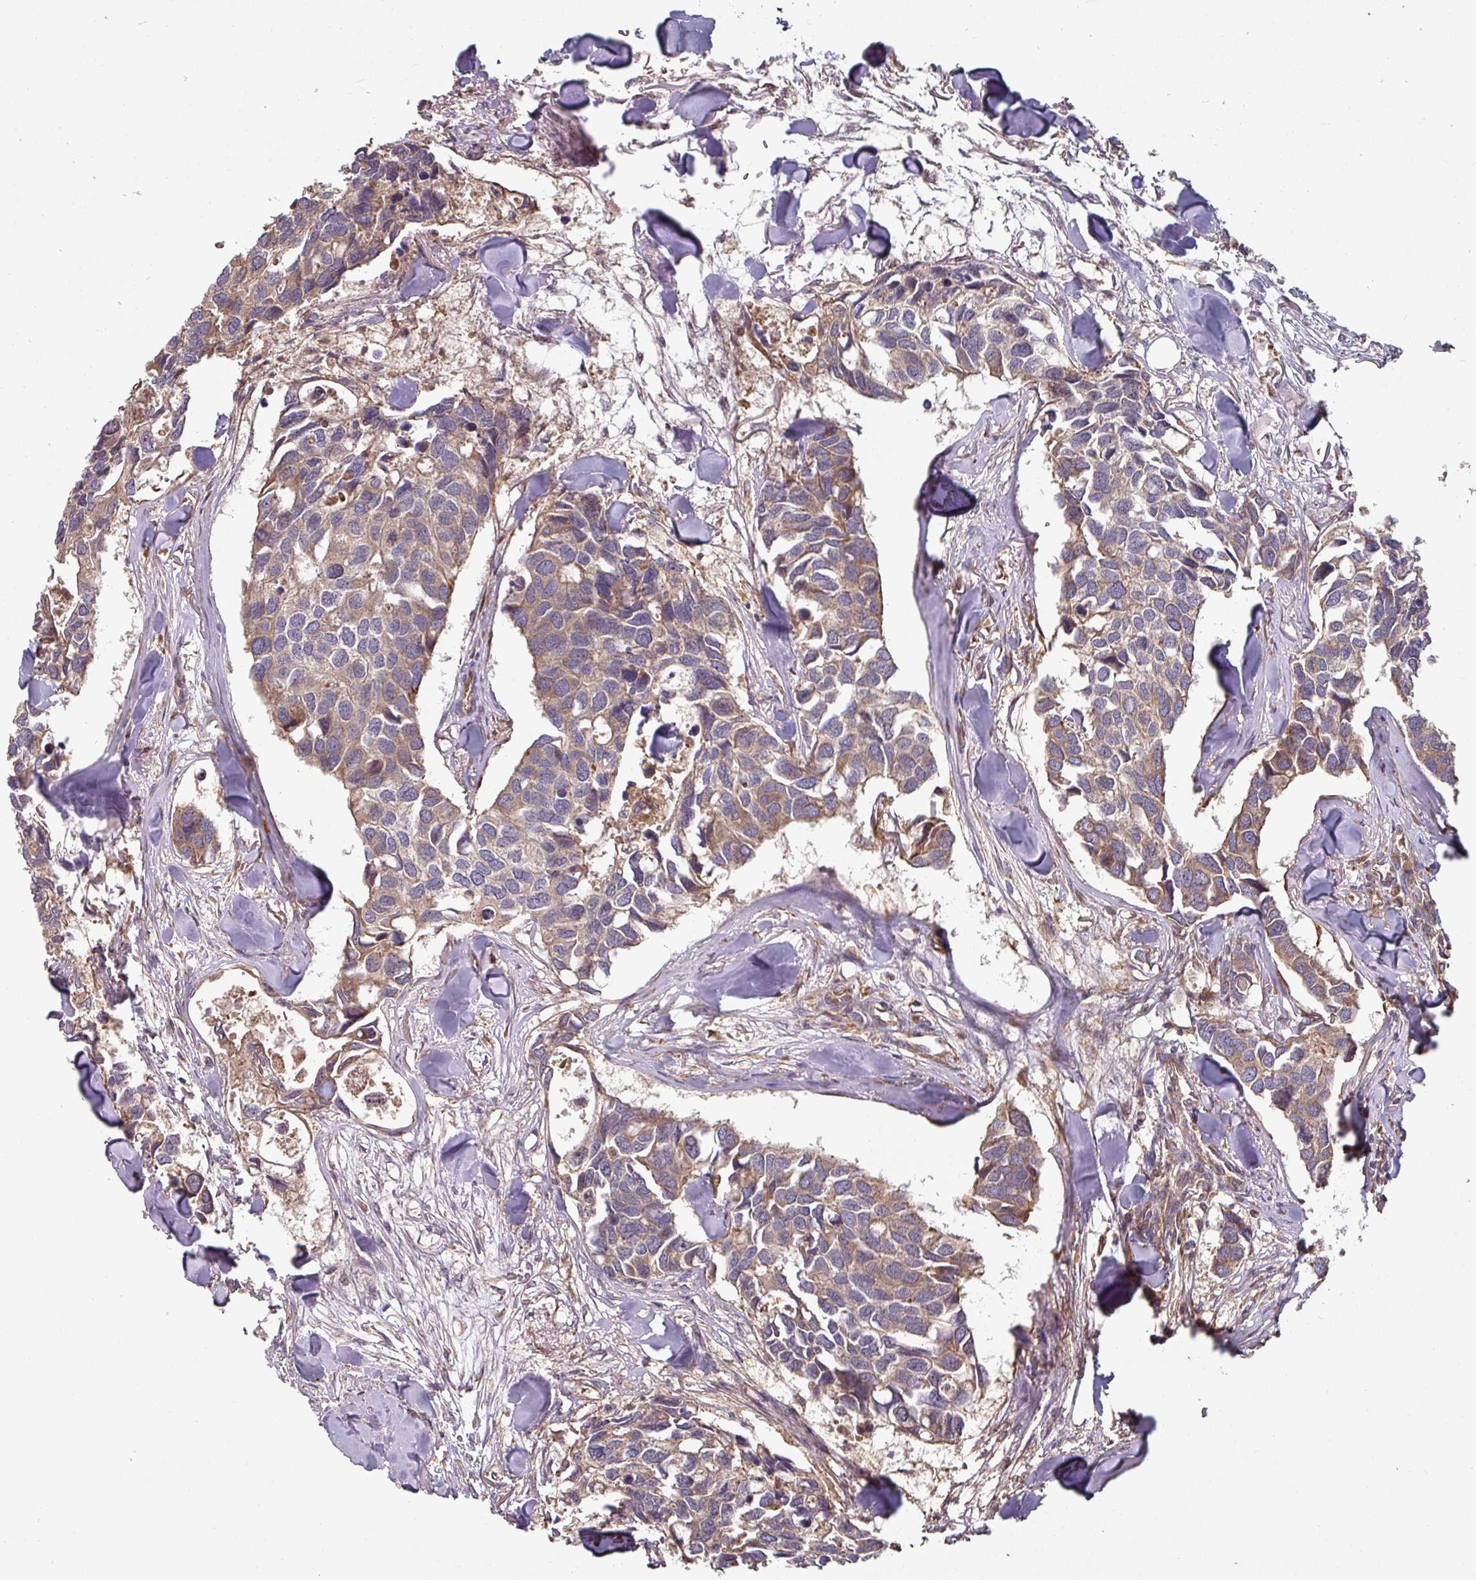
{"staining": {"intensity": "moderate", "quantity": ">75%", "location": "cytoplasmic/membranous"}, "tissue": "breast cancer", "cell_type": "Tumor cells", "image_type": "cancer", "snomed": [{"axis": "morphology", "description": "Duct carcinoma"}, {"axis": "topography", "description": "Breast"}], "caption": "Brown immunohistochemical staining in infiltrating ductal carcinoma (breast) reveals moderate cytoplasmic/membranous positivity in about >75% of tumor cells. (brown staining indicates protein expression, while blue staining denotes nuclei).", "gene": "SIK1", "patient": {"sex": "female", "age": 83}}